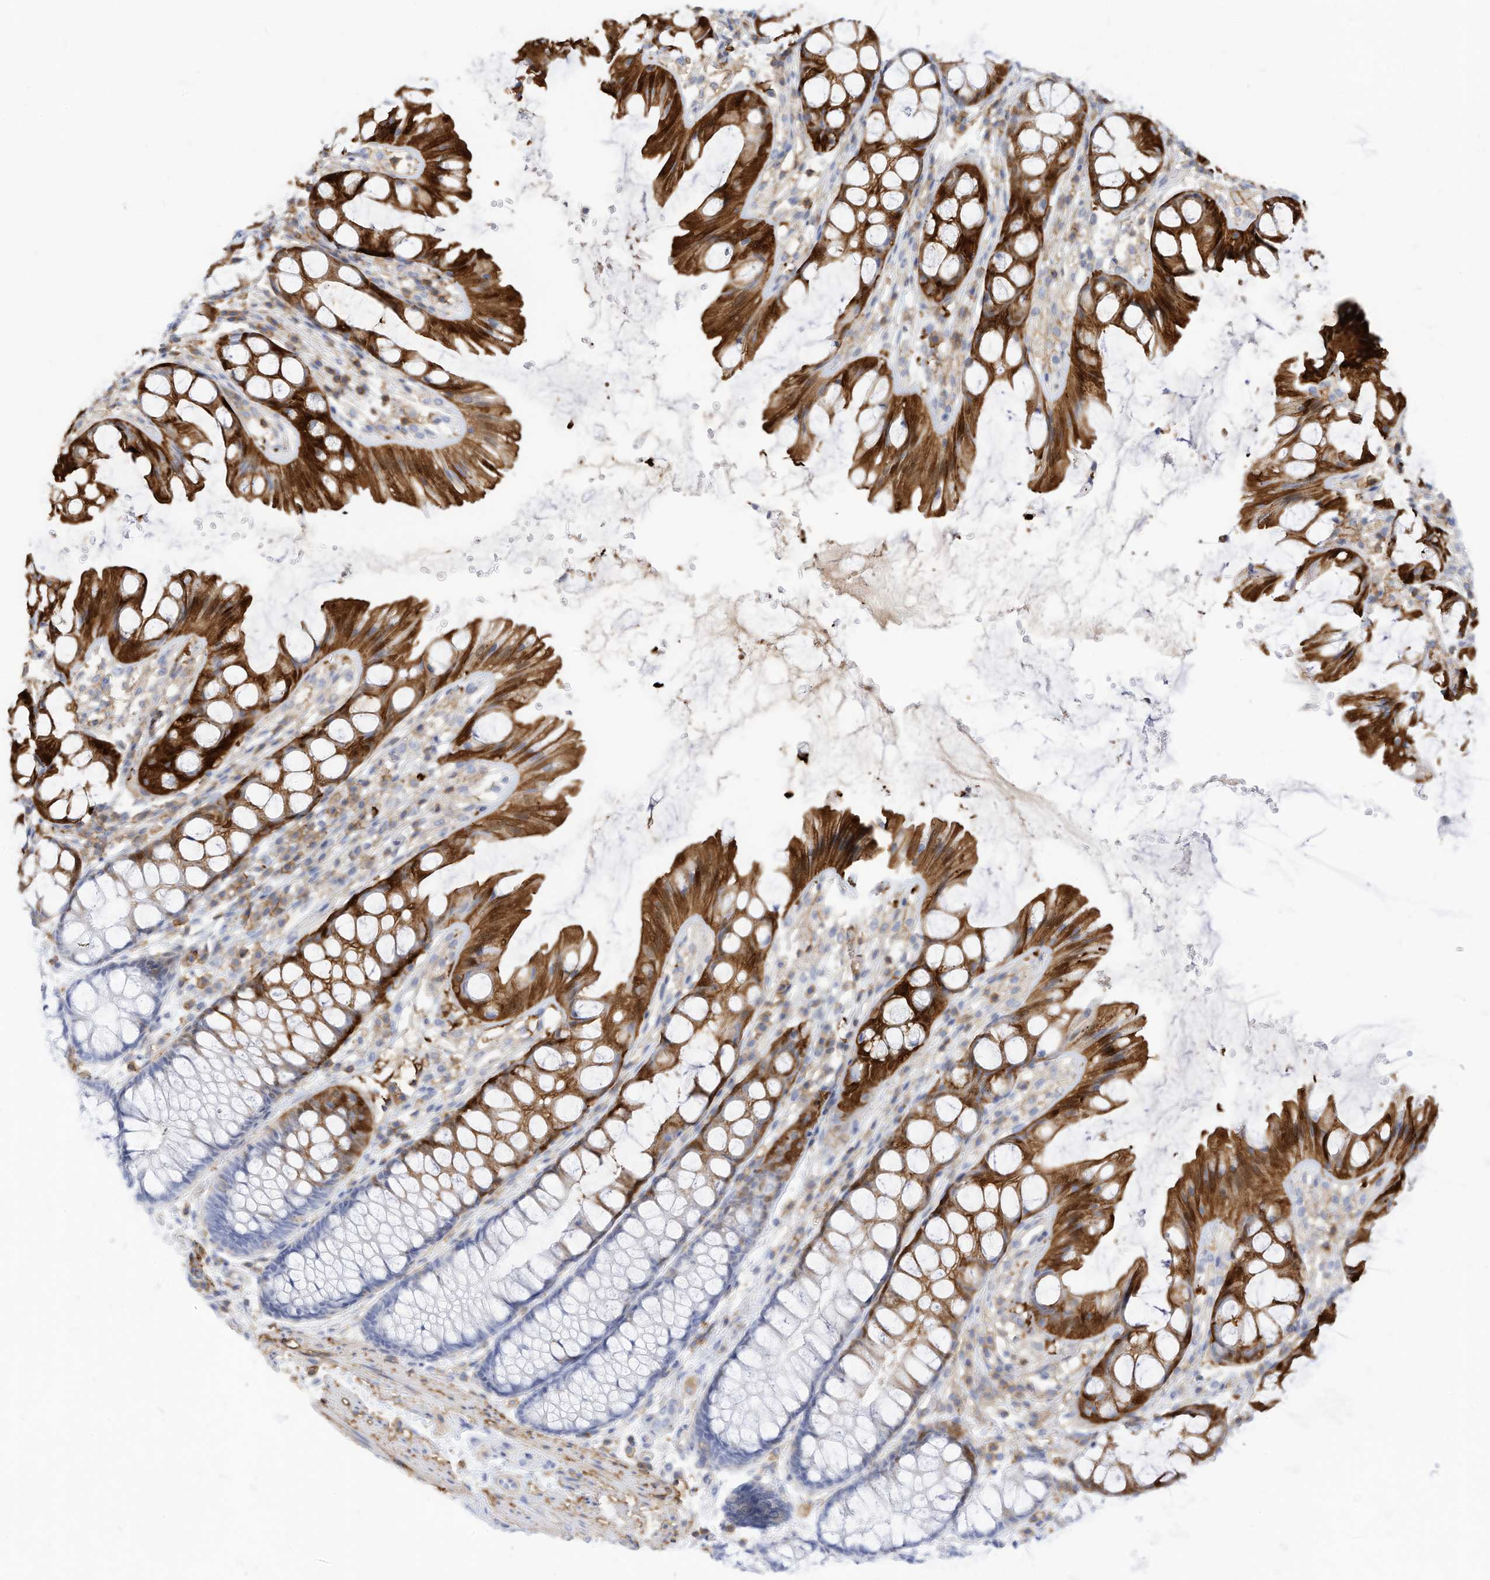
{"staining": {"intensity": "weak", "quantity": ">75%", "location": "cytoplasmic/membranous"}, "tissue": "colon", "cell_type": "Endothelial cells", "image_type": "normal", "snomed": [{"axis": "morphology", "description": "Normal tissue, NOS"}, {"axis": "topography", "description": "Colon"}], "caption": "Weak cytoplasmic/membranous staining for a protein is seen in approximately >75% of endothelial cells of benign colon using IHC.", "gene": "TXNDC9", "patient": {"sex": "male", "age": 47}}